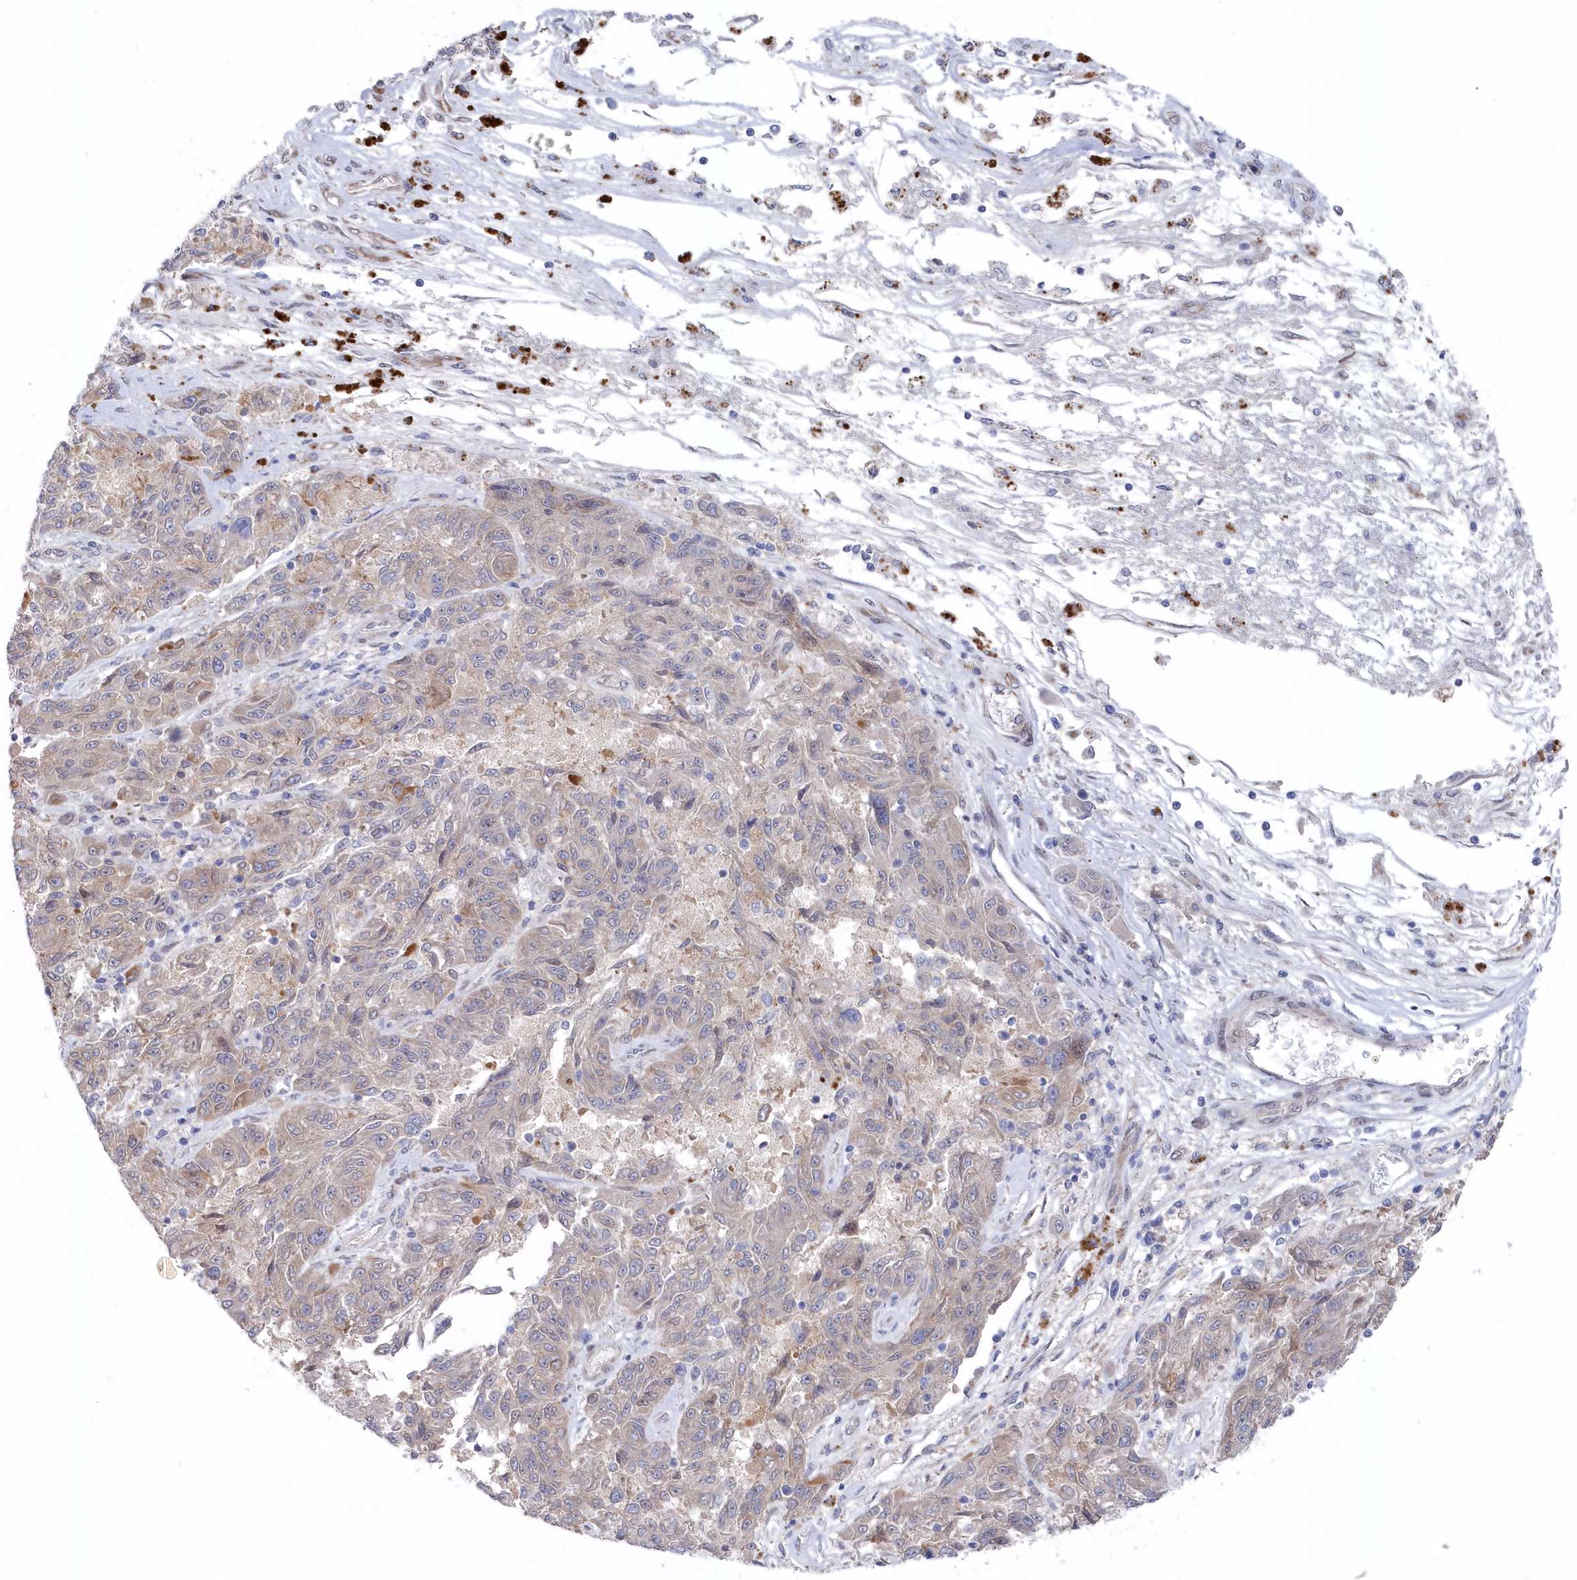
{"staining": {"intensity": "weak", "quantity": "<25%", "location": "cytoplasmic/membranous"}, "tissue": "melanoma", "cell_type": "Tumor cells", "image_type": "cancer", "snomed": [{"axis": "morphology", "description": "Malignant melanoma, NOS"}, {"axis": "topography", "description": "Skin"}], "caption": "This is a image of immunohistochemistry (IHC) staining of melanoma, which shows no expression in tumor cells. (DAB immunohistochemistry, high magnification).", "gene": "KIAA1586", "patient": {"sex": "male", "age": 53}}